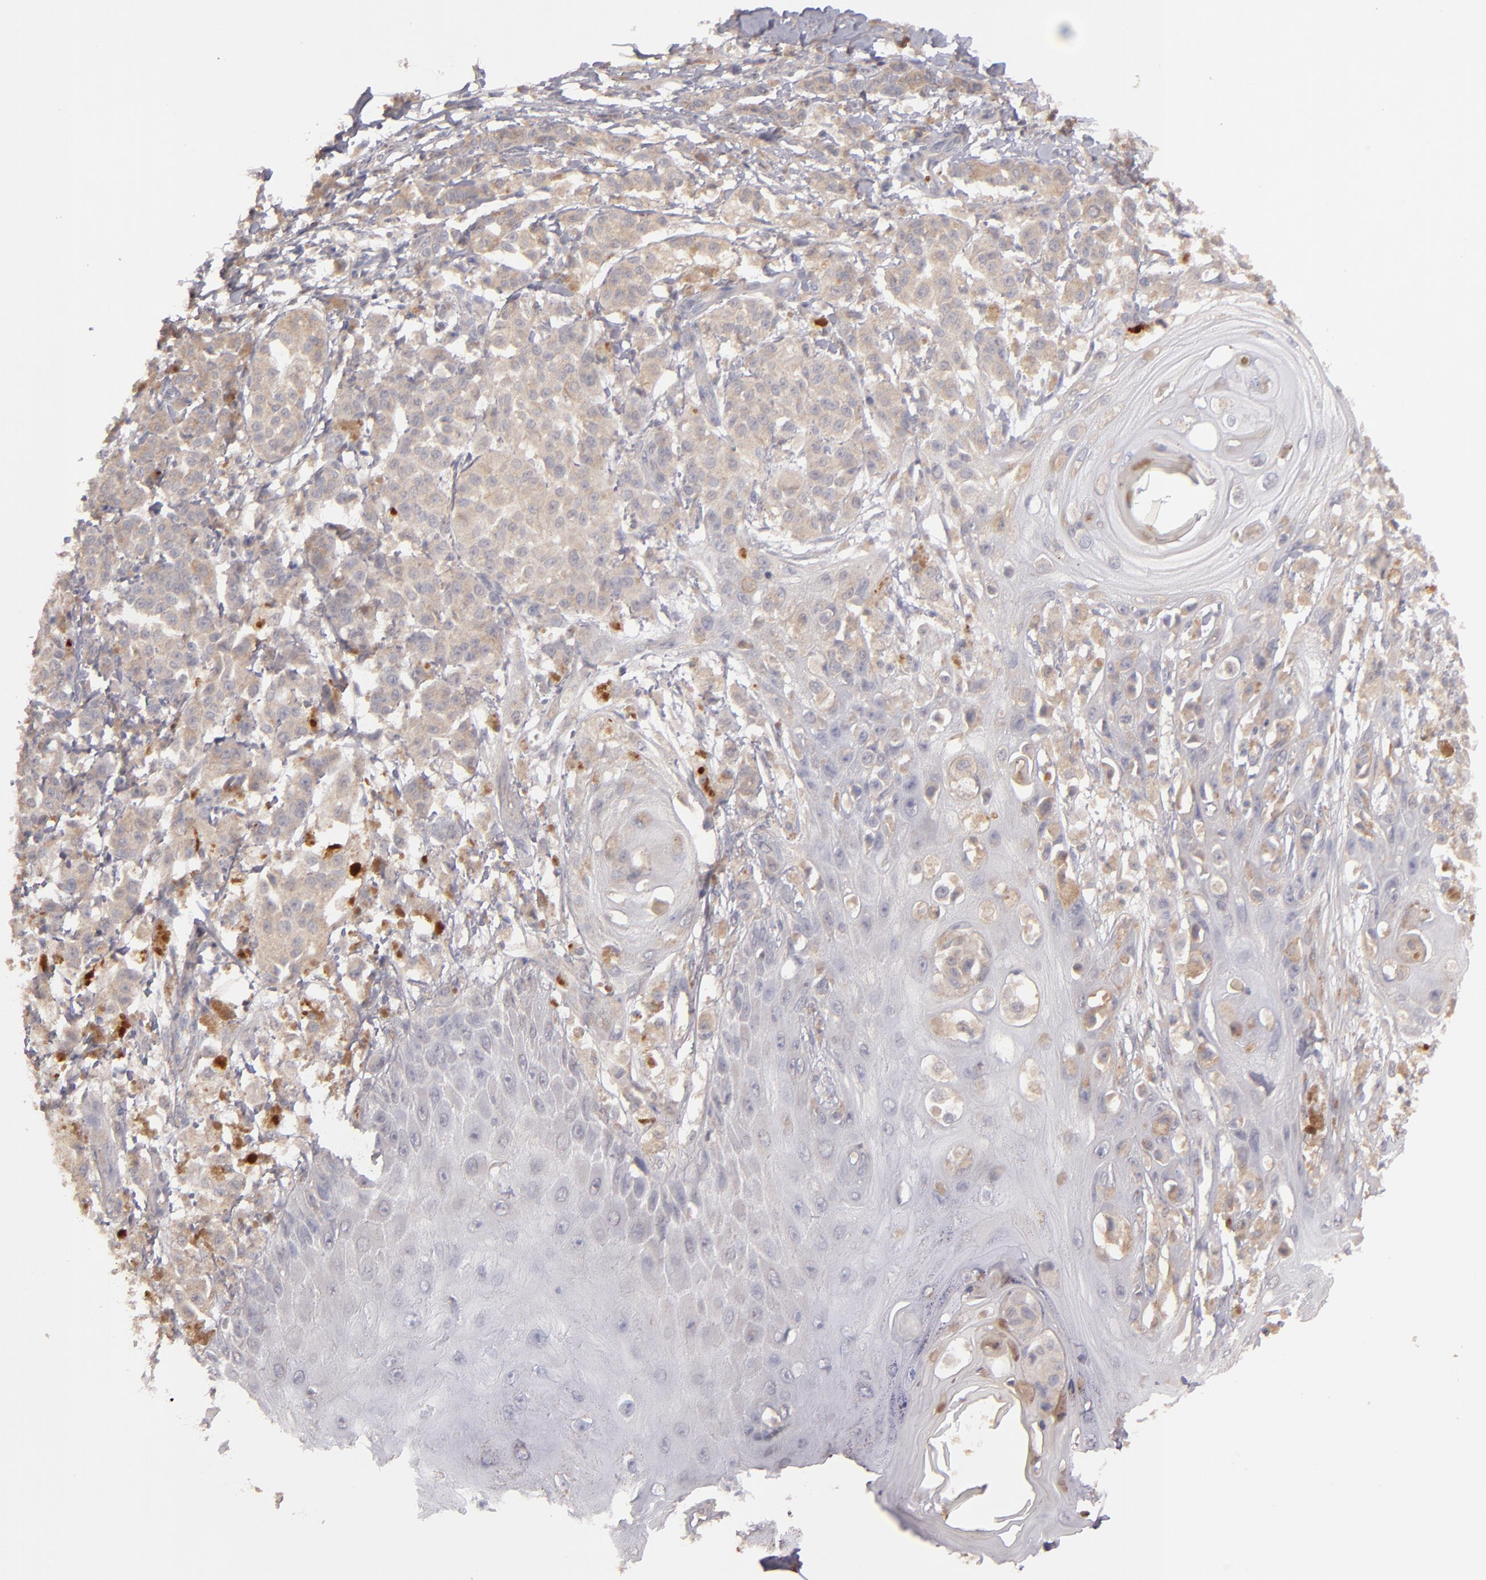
{"staining": {"intensity": "weak", "quantity": ">75%", "location": "cytoplasmic/membranous"}, "tissue": "melanoma", "cell_type": "Tumor cells", "image_type": "cancer", "snomed": [{"axis": "morphology", "description": "Malignant melanoma, NOS"}, {"axis": "topography", "description": "Skin"}], "caption": "Melanoma stained for a protein shows weak cytoplasmic/membranous positivity in tumor cells. (Brightfield microscopy of DAB IHC at high magnification).", "gene": "SERPINC1", "patient": {"sex": "male", "age": 76}}